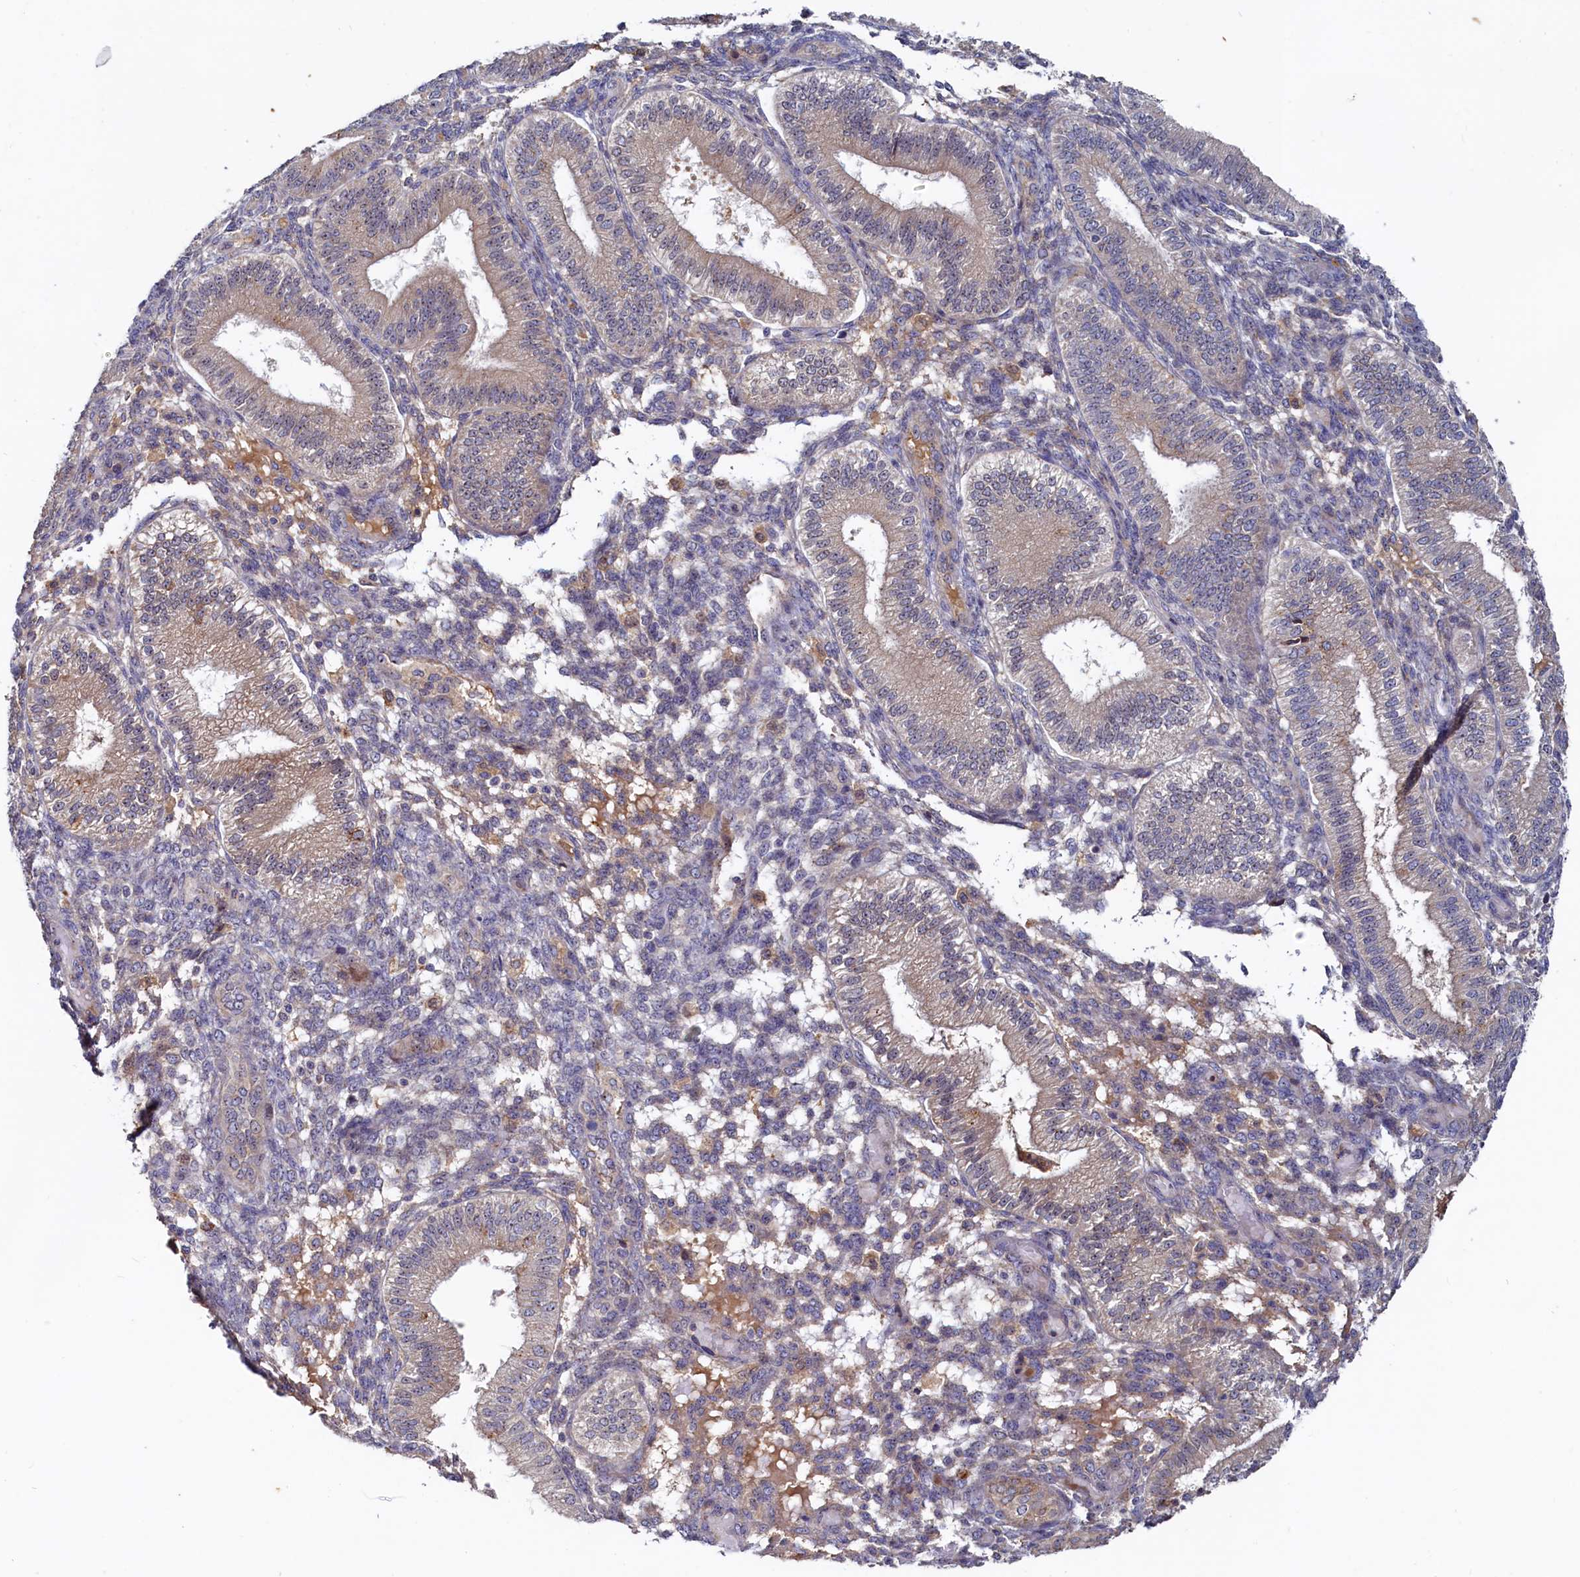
{"staining": {"intensity": "moderate", "quantity": "<25%", "location": "cytoplasmic/membranous"}, "tissue": "endometrium", "cell_type": "Cells in endometrial stroma", "image_type": "normal", "snomed": [{"axis": "morphology", "description": "Normal tissue, NOS"}, {"axis": "topography", "description": "Endometrium"}], "caption": "Cells in endometrial stroma reveal moderate cytoplasmic/membranous positivity in about <25% of cells in benign endometrium.", "gene": "RGS7BP", "patient": {"sex": "female", "age": 39}}